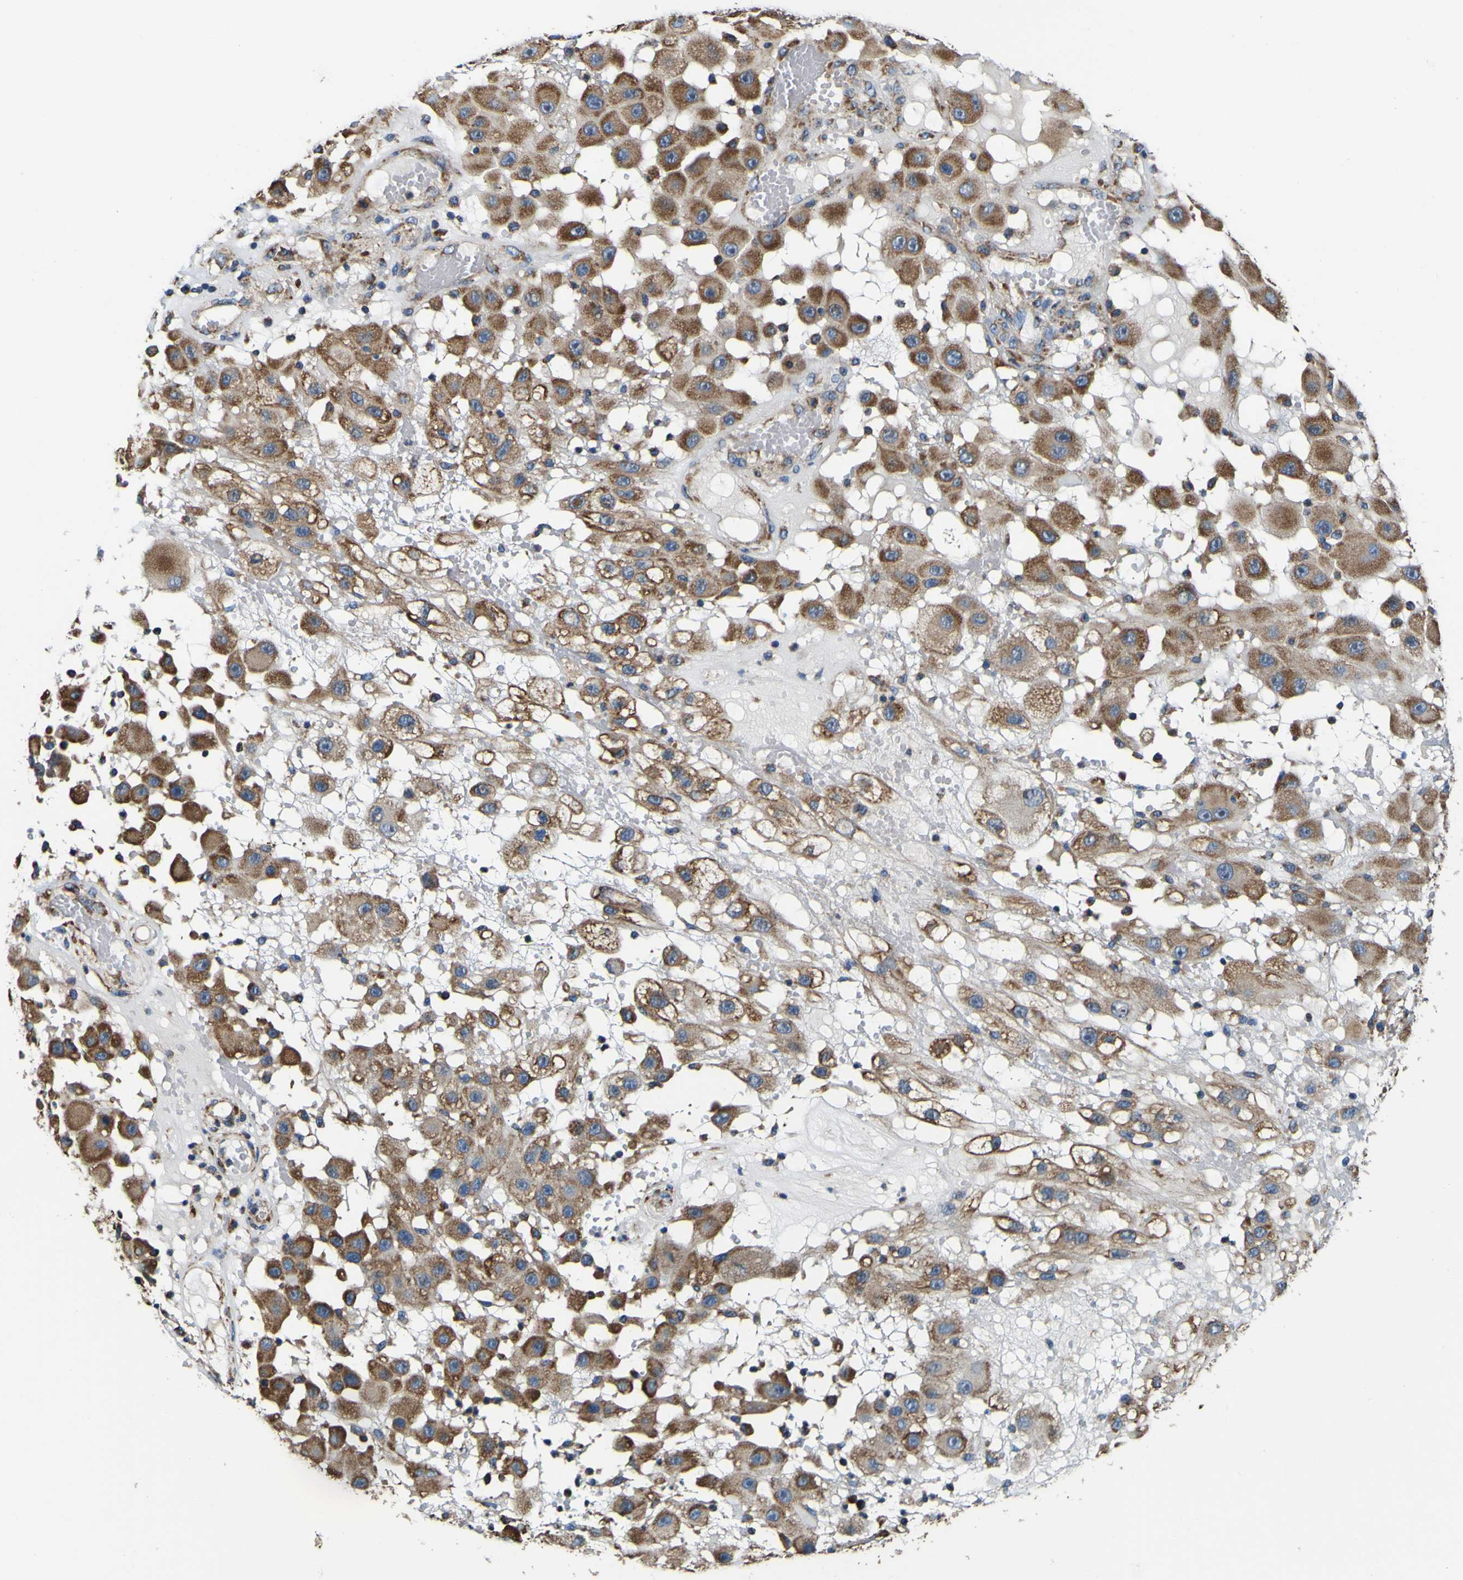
{"staining": {"intensity": "moderate", "quantity": ">75%", "location": "cytoplasmic/membranous"}, "tissue": "melanoma", "cell_type": "Tumor cells", "image_type": "cancer", "snomed": [{"axis": "morphology", "description": "Malignant melanoma, NOS"}, {"axis": "topography", "description": "Skin"}], "caption": "Tumor cells demonstrate medium levels of moderate cytoplasmic/membranous expression in approximately >75% of cells in malignant melanoma. The staining was performed using DAB, with brown indicating positive protein expression. Nuclei are stained blue with hematoxylin.", "gene": "INPP5A", "patient": {"sex": "female", "age": 81}}